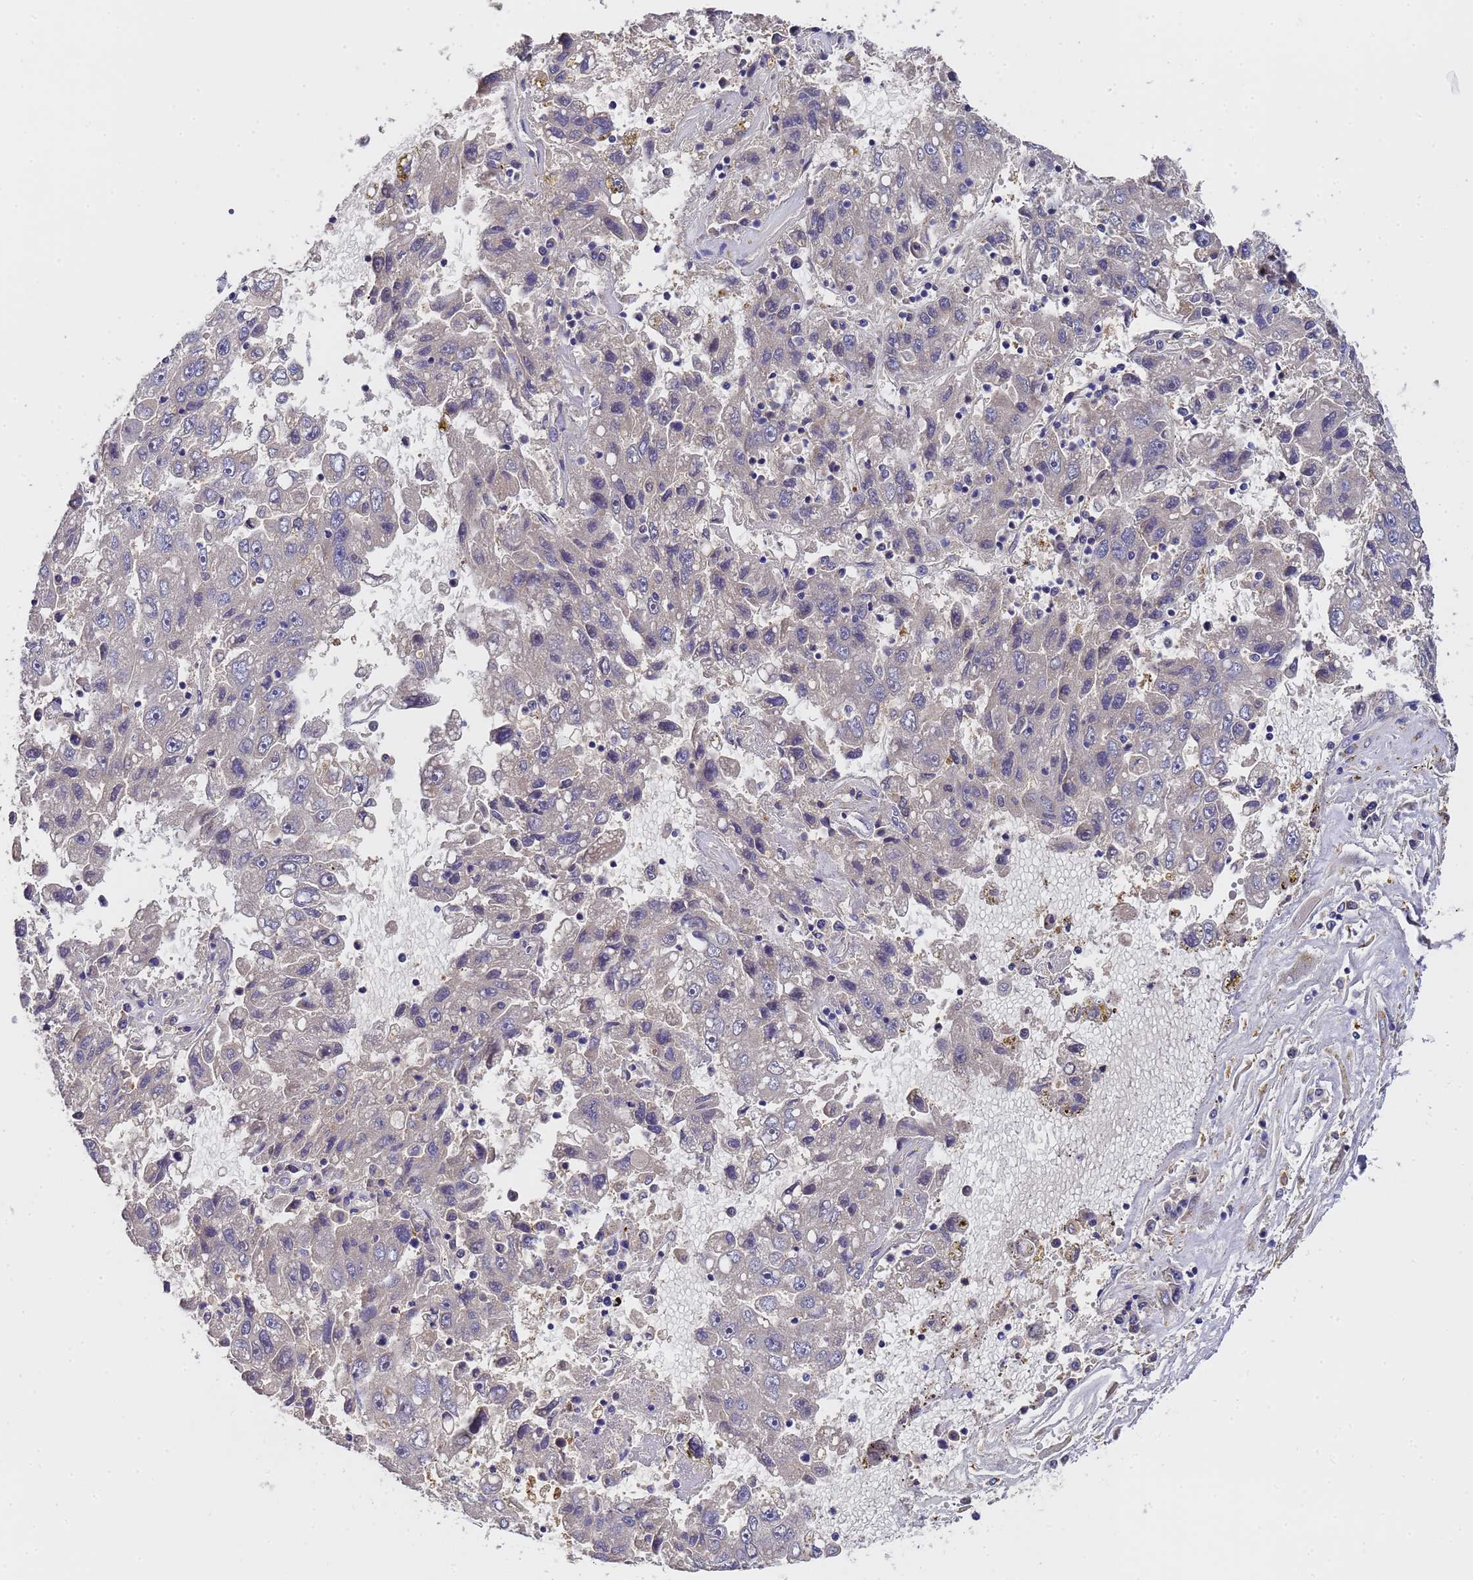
{"staining": {"intensity": "negative", "quantity": "none", "location": "none"}, "tissue": "liver cancer", "cell_type": "Tumor cells", "image_type": "cancer", "snomed": [{"axis": "morphology", "description": "Carcinoma, Hepatocellular, NOS"}, {"axis": "topography", "description": "Liver"}], "caption": "This is an immunohistochemistry (IHC) histopathology image of human liver cancer (hepatocellular carcinoma). There is no staining in tumor cells.", "gene": "MOCS1", "patient": {"sex": "male", "age": 49}}